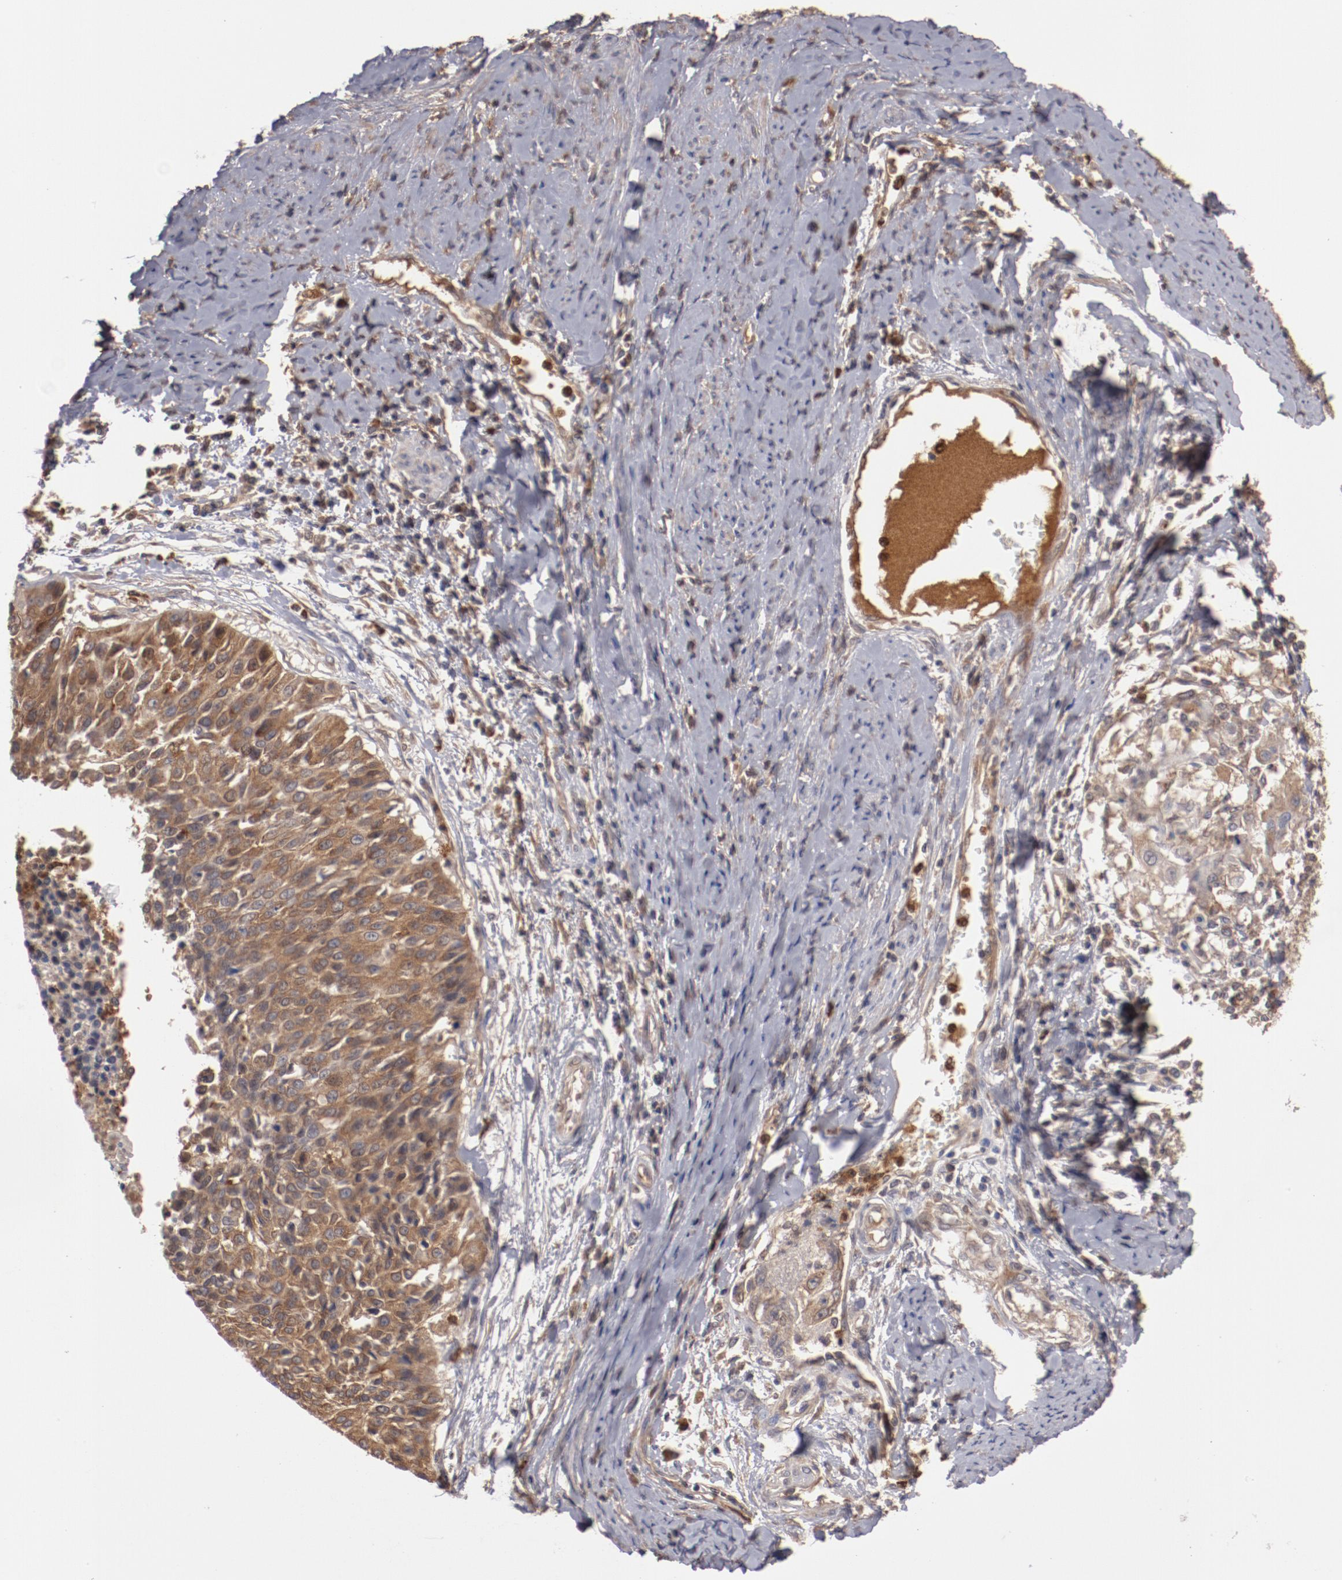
{"staining": {"intensity": "moderate", "quantity": ">75%", "location": "cytoplasmic/membranous"}, "tissue": "cervical cancer", "cell_type": "Tumor cells", "image_type": "cancer", "snomed": [{"axis": "morphology", "description": "Squamous cell carcinoma, NOS"}, {"axis": "topography", "description": "Cervix"}], "caption": "Squamous cell carcinoma (cervical) was stained to show a protein in brown. There is medium levels of moderate cytoplasmic/membranous positivity in approximately >75% of tumor cells.", "gene": "SERPINA7", "patient": {"sex": "female", "age": 64}}